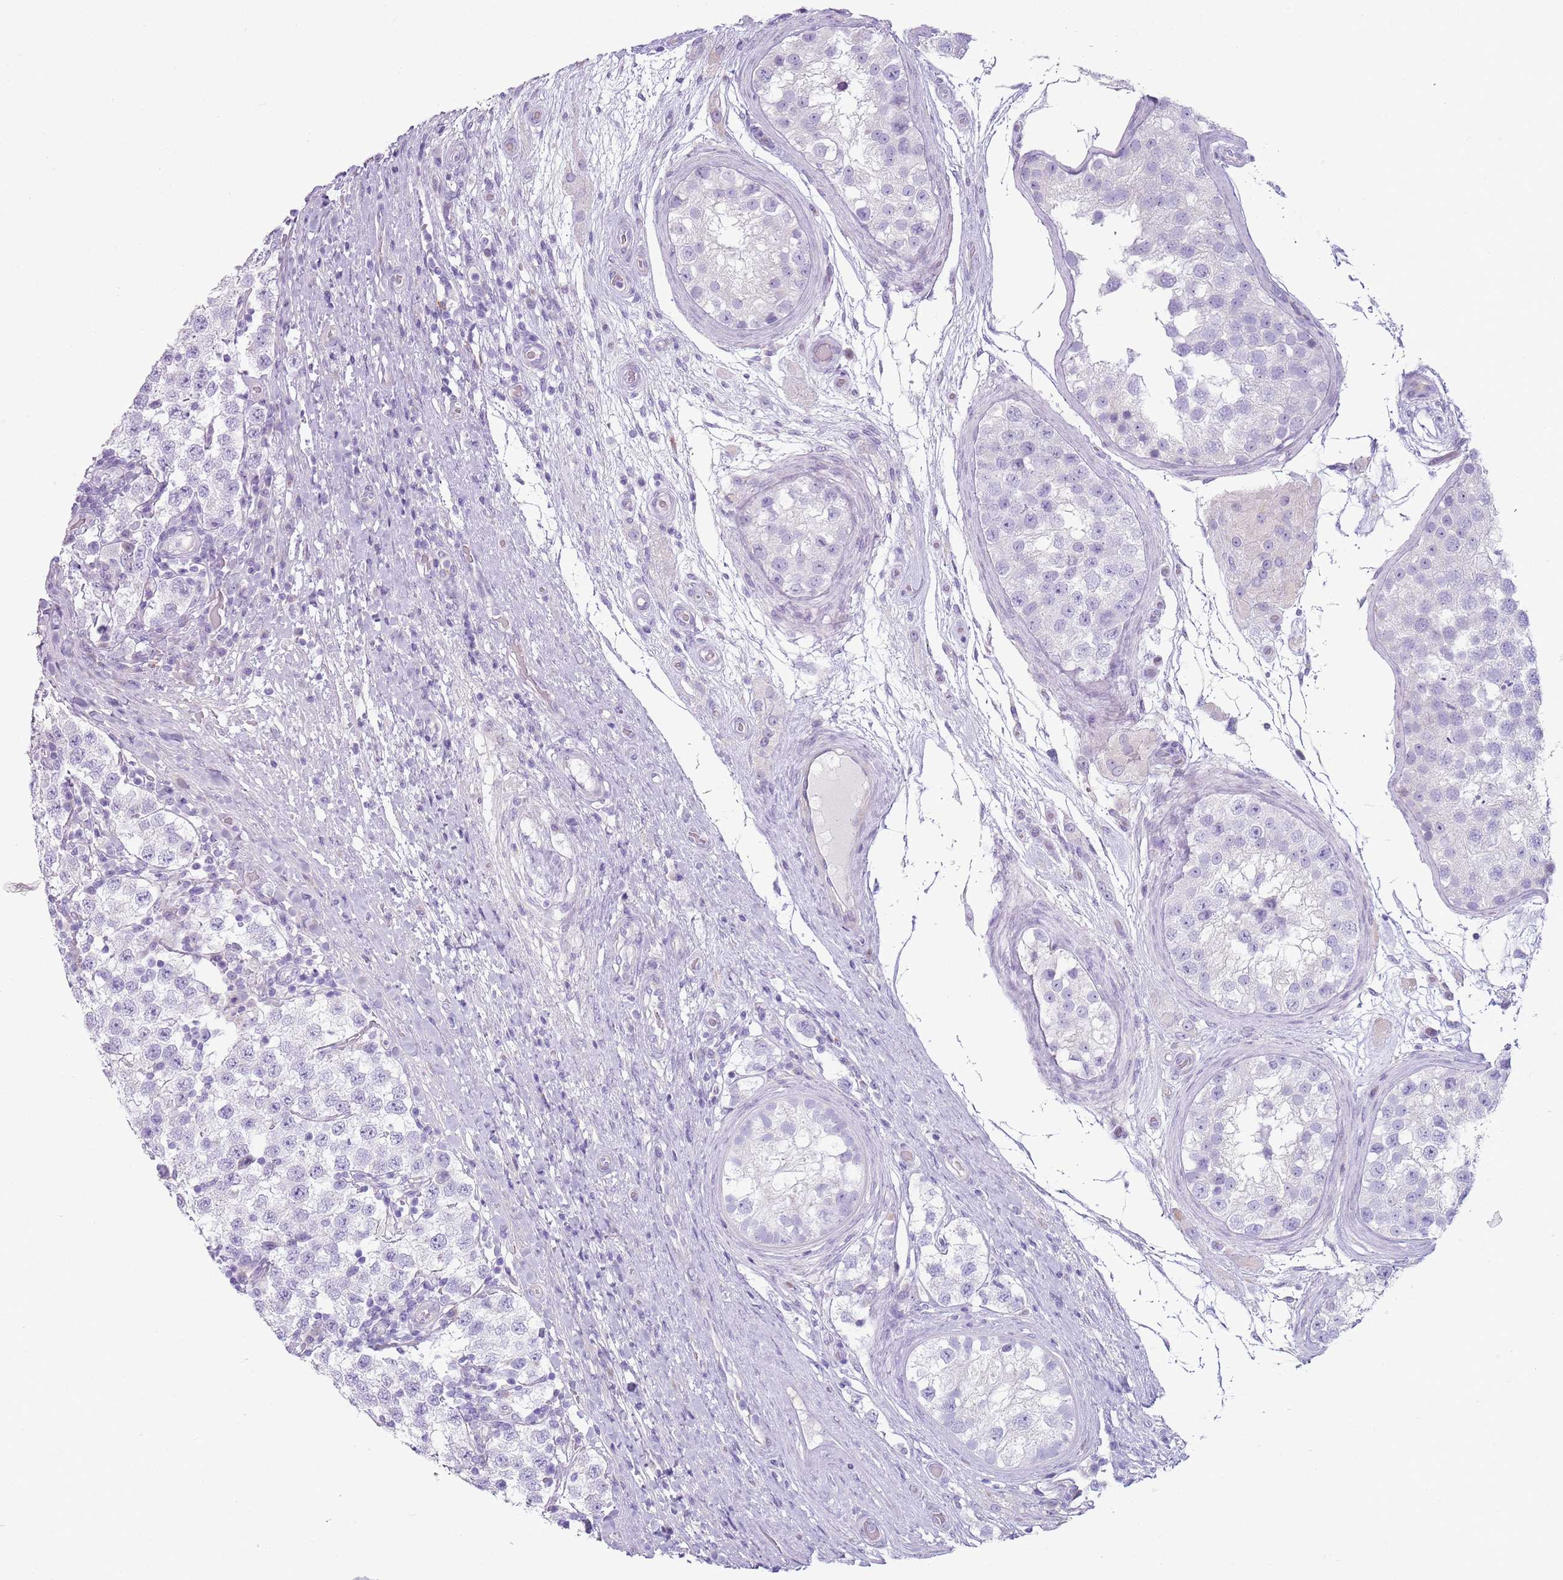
{"staining": {"intensity": "negative", "quantity": "none", "location": "none"}, "tissue": "testis cancer", "cell_type": "Tumor cells", "image_type": "cancer", "snomed": [{"axis": "morphology", "description": "Seminoma, NOS"}, {"axis": "topography", "description": "Testis"}], "caption": "An immunohistochemistry (IHC) histopathology image of testis cancer (seminoma) is shown. There is no staining in tumor cells of testis cancer (seminoma).", "gene": "CD177", "patient": {"sex": "male", "age": 34}}